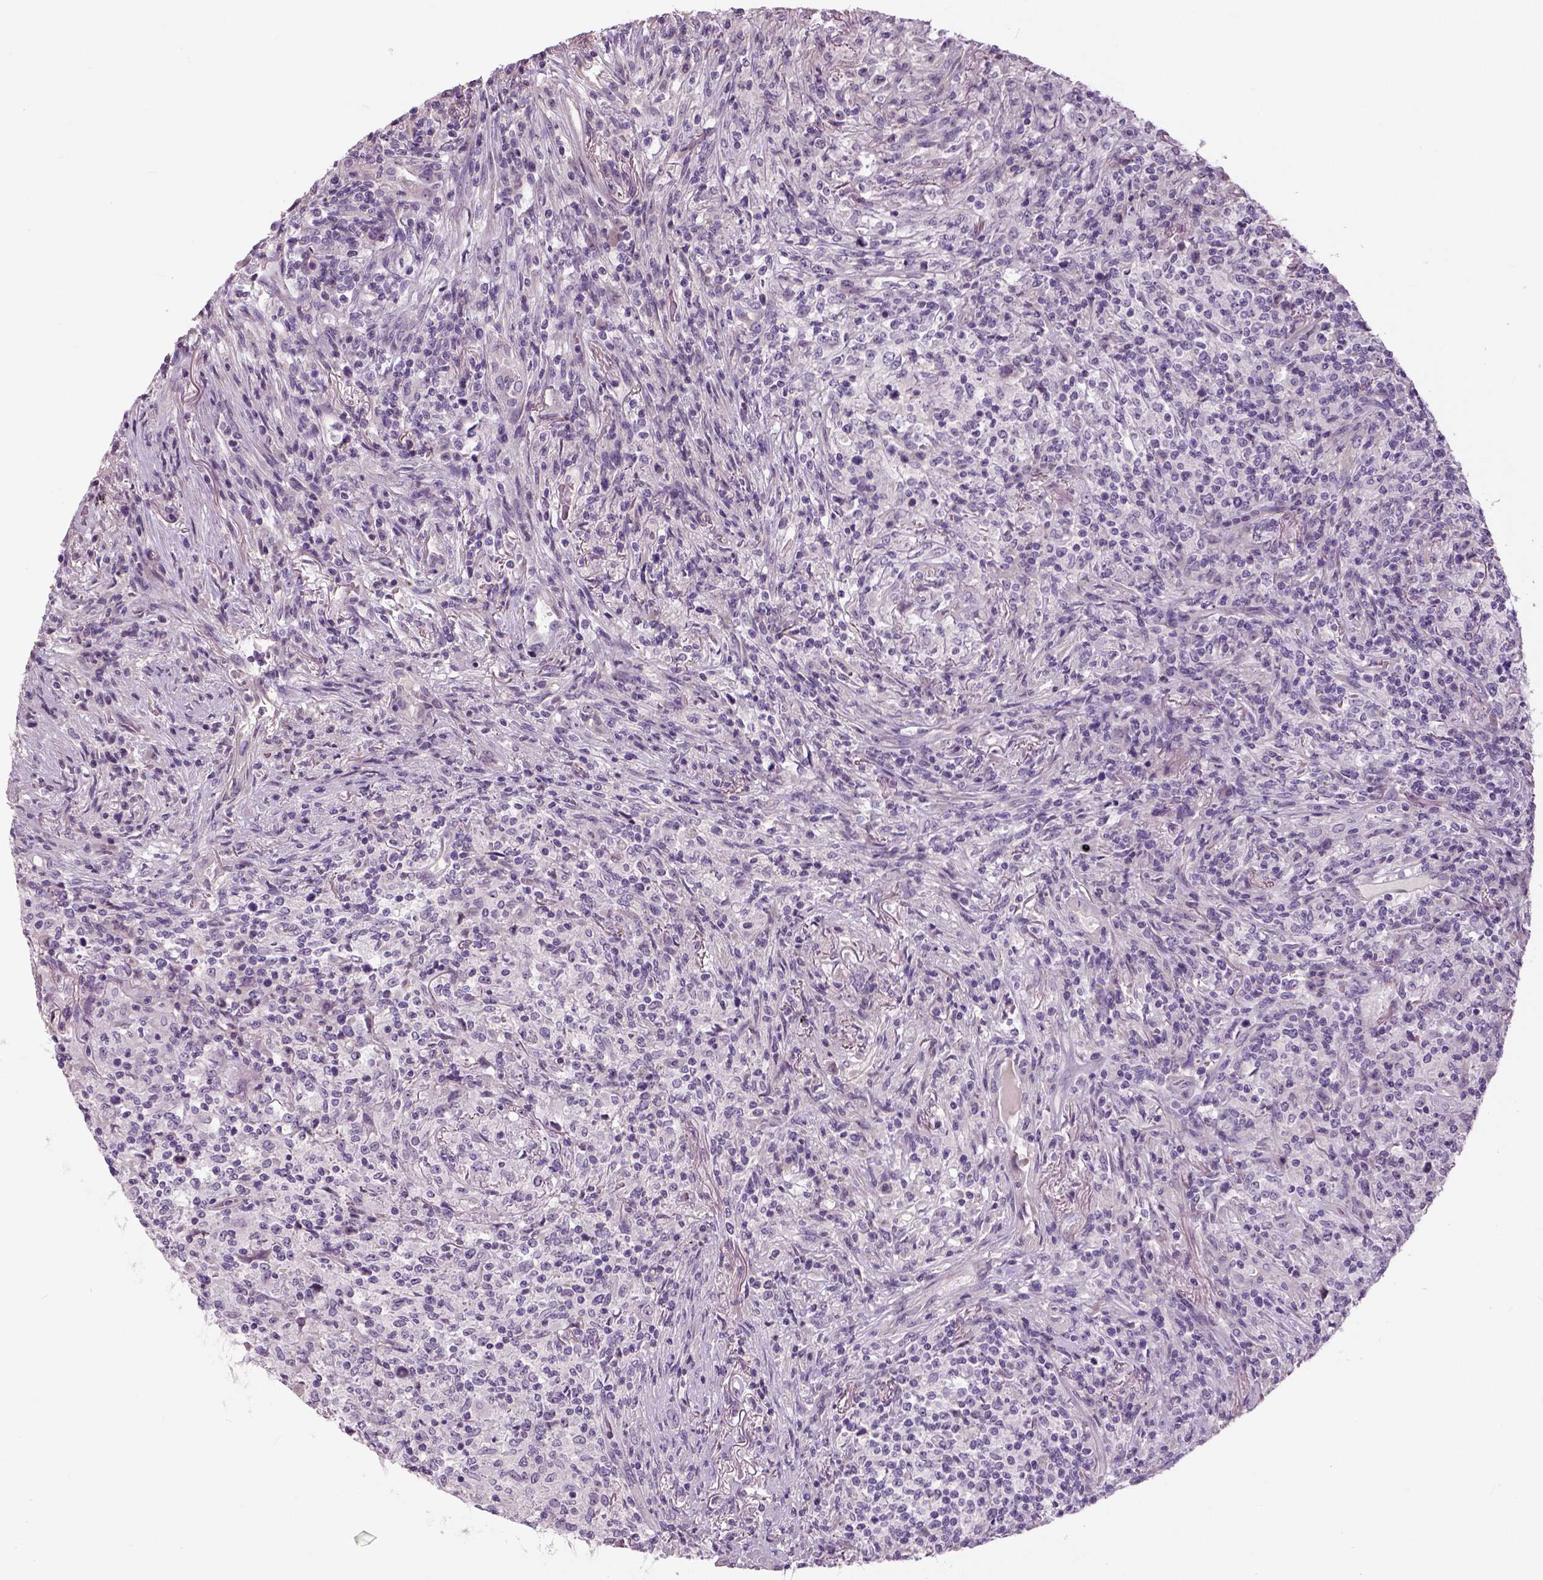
{"staining": {"intensity": "negative", "quantity": "none", "location": "none"}, "tissue": "lymphoma", "cell_type": "Tumor cells", "image_type": "cancer", "snomed": [{"axis": "morphology", "description": "Malignant lymphoma, non-Hodgkin's type, High grade"}, {"axis": "topography", "description": "Lung"}], "caption": "The image demonstrates no significant expression in tumor cells of lymphoma.", "gene": "NECAB1", "patient": {"sex": "male", "age": 79}}